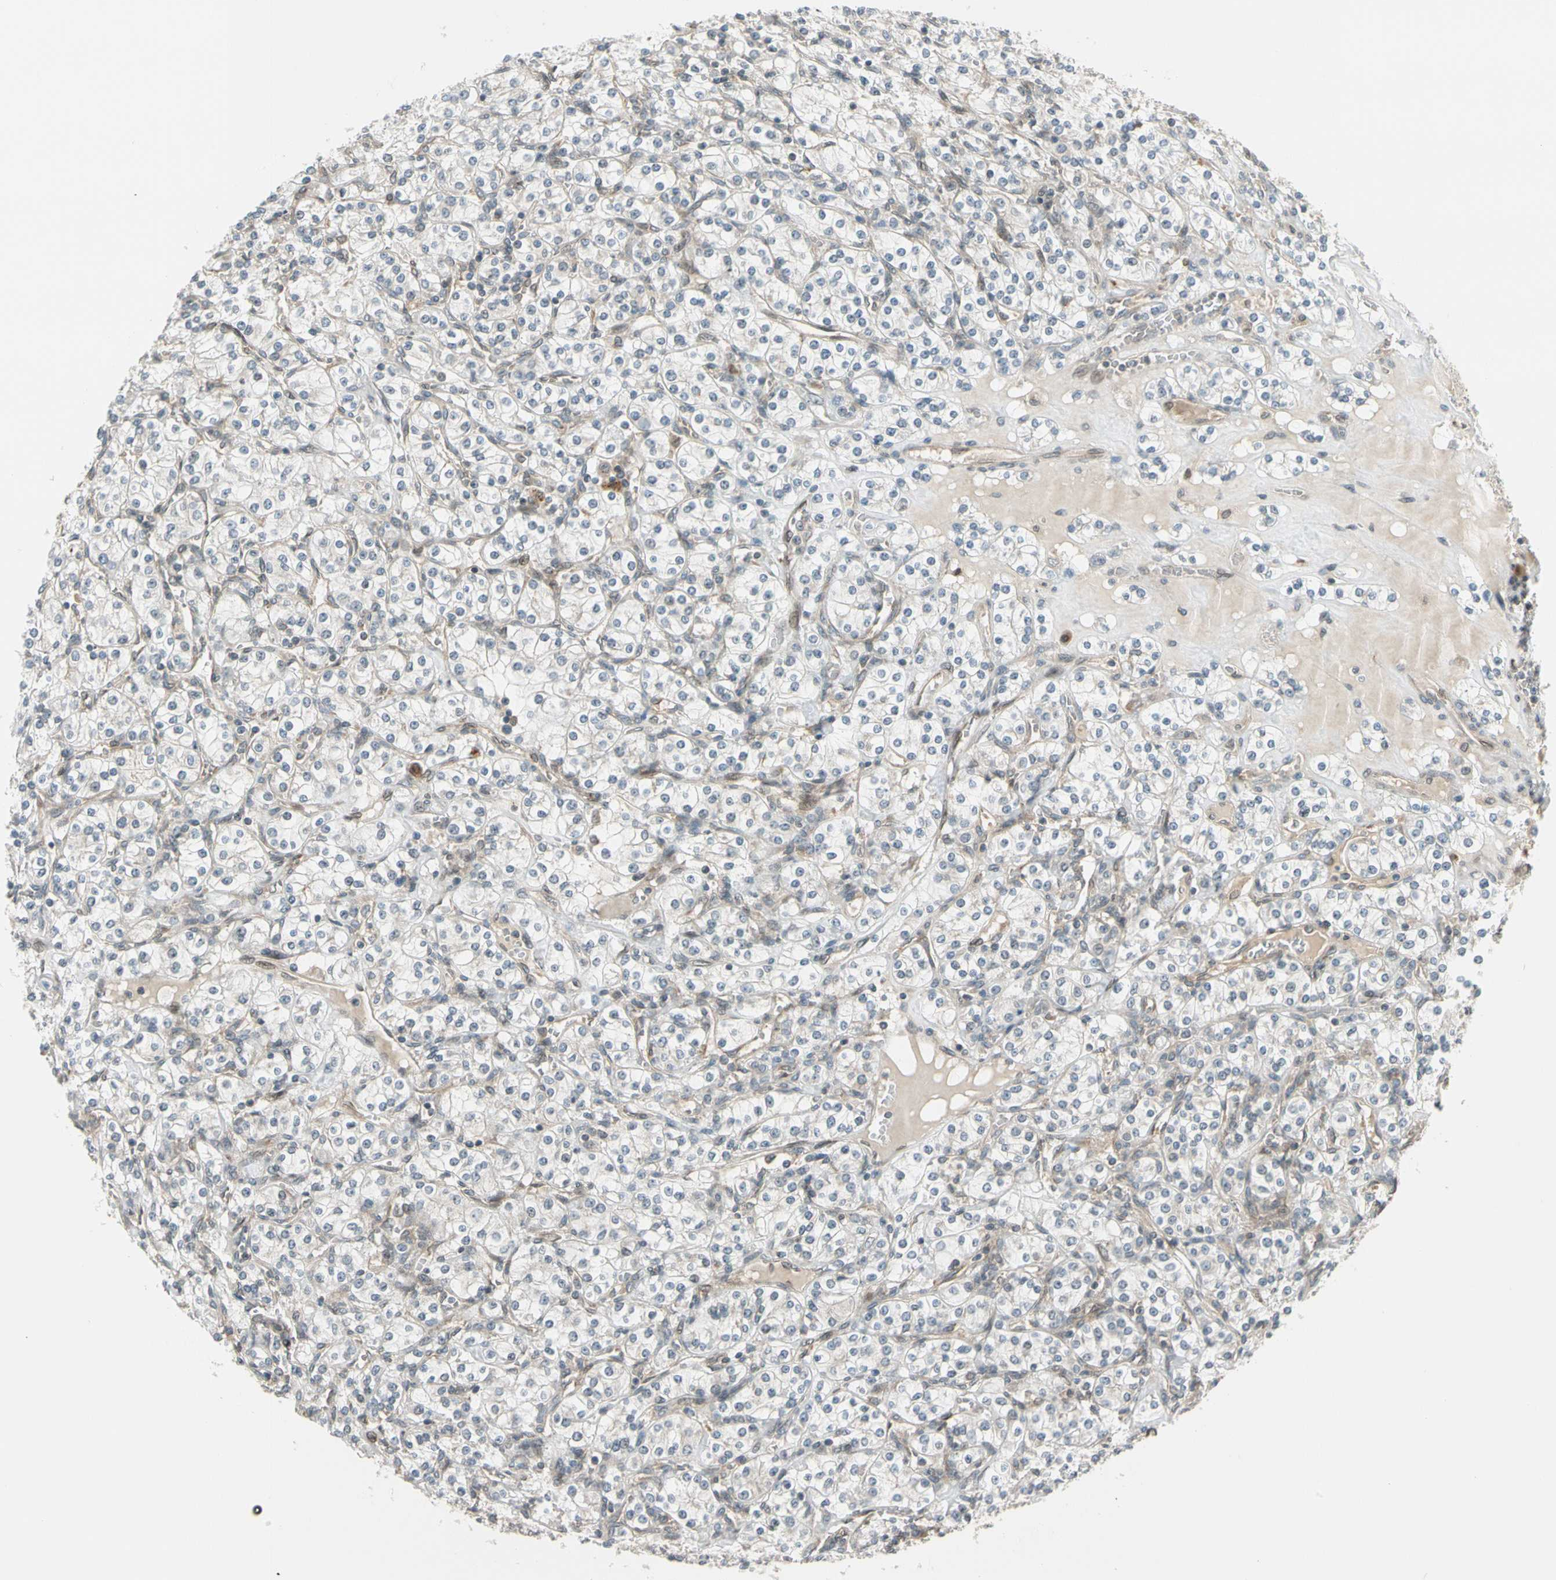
{"staining": {"intensity": "negative", "quantity": "none", "location": "none"}, "tissue": "renal cancer", "cell_type": "Tumor cells", "image_type": "cancer", "snomed": [{"axis": "morphology", "description": "Adenocarcinoma, NOS"}, {"axis": "topography", "description": "Kidney"}], "caption": "Renal cancer stained for a protein using IHC exhibits no staining tumor cells.", "gene": "TRIO", "patient": {"sex": "male", "age": 77}}